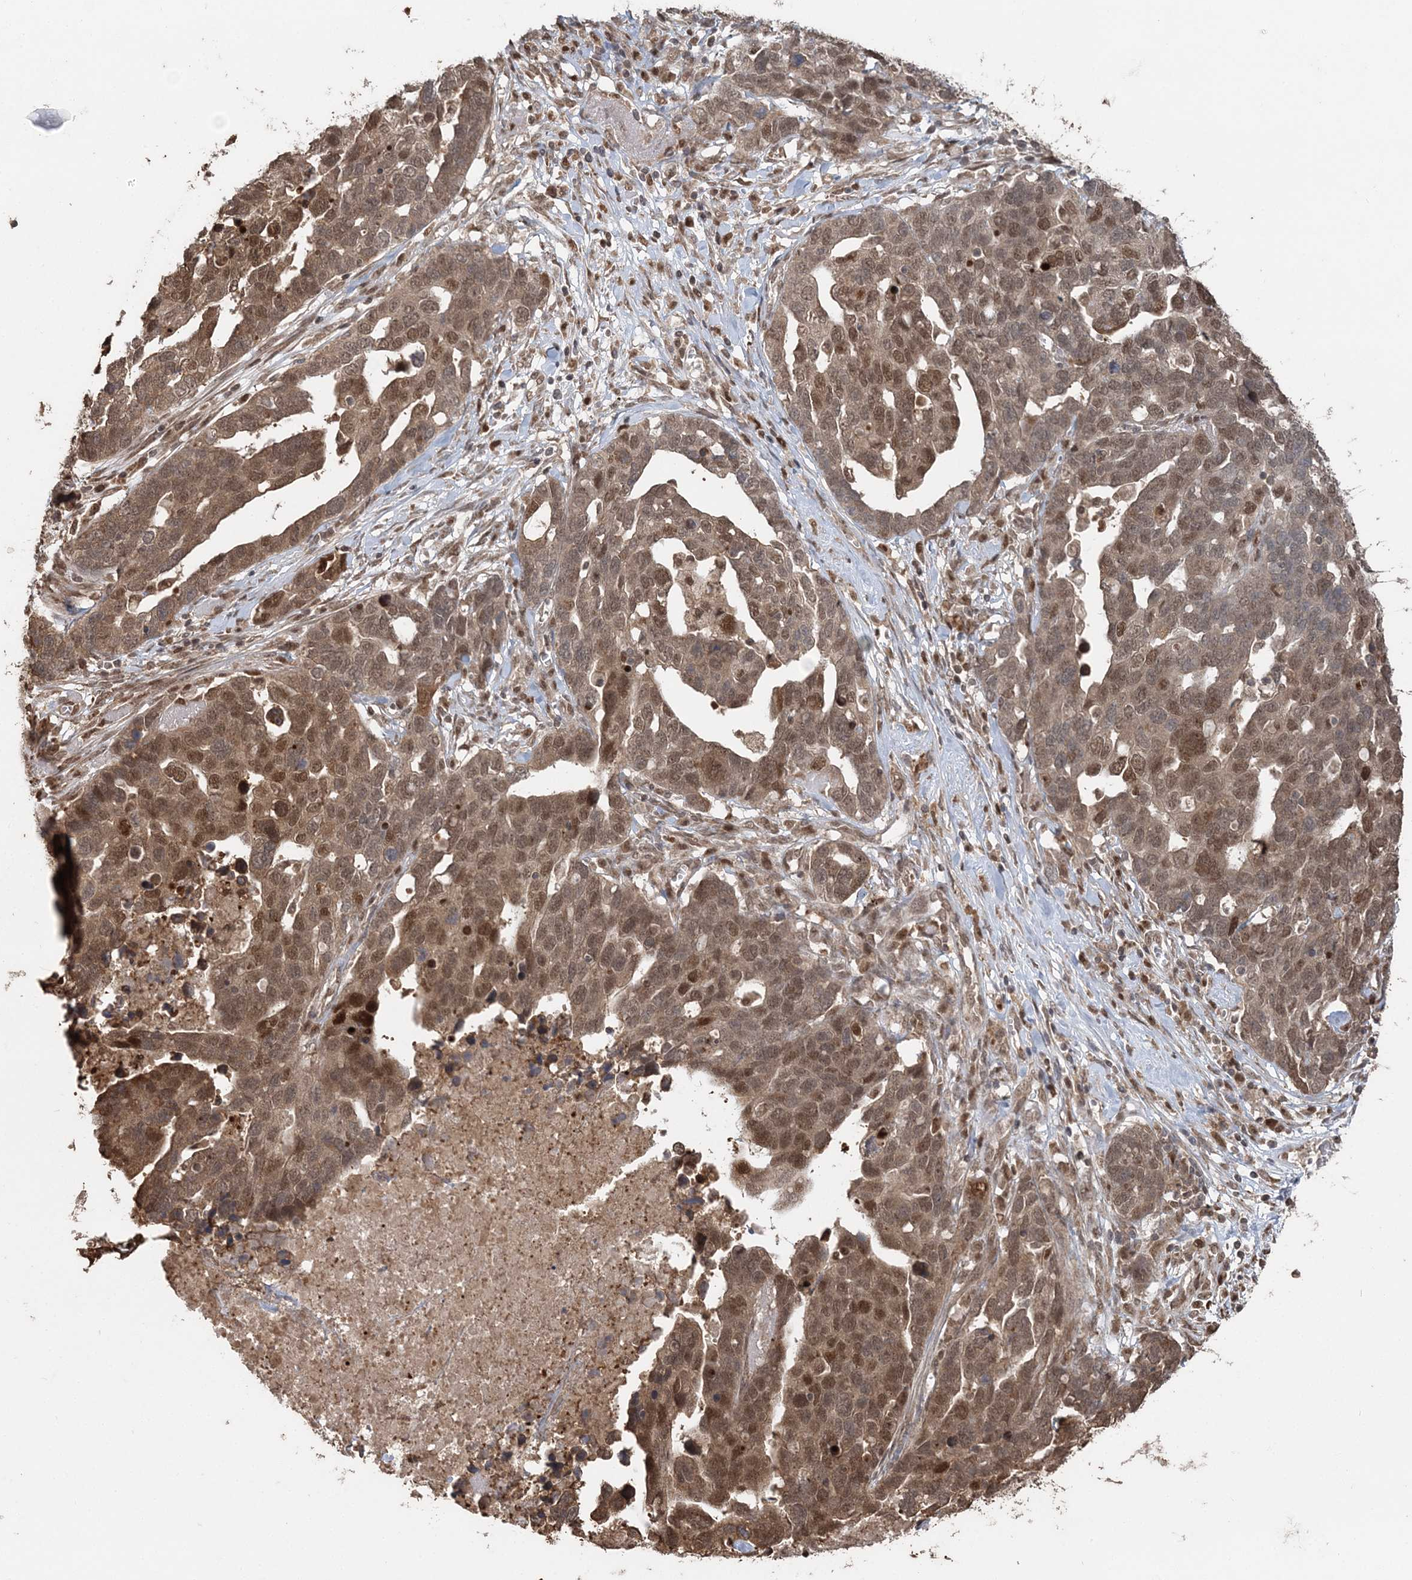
{"staining": {"intensity": "moderate", "quantity": ">75%", "location": "cytoplasmic/membranous,nuclear"}, "tissue": "ovarian cancer", "cell_type": "Tumor cells", "image_type": "cancer", "snomed": [{"axis": "morphology", "description": "Cystadenocarcinoma, serous, NOS"}, {"axis": "topography", "description": "Ovary"}], "caption": "Immunohistochemistry of ovarian cancer demonstrates medium levels of moderate cytoplasmic/membranous and nuclear expression in approximately >75% of tumor cells.", "gene": "SLU7", "patient": {"sex": "female", "age": 54}}